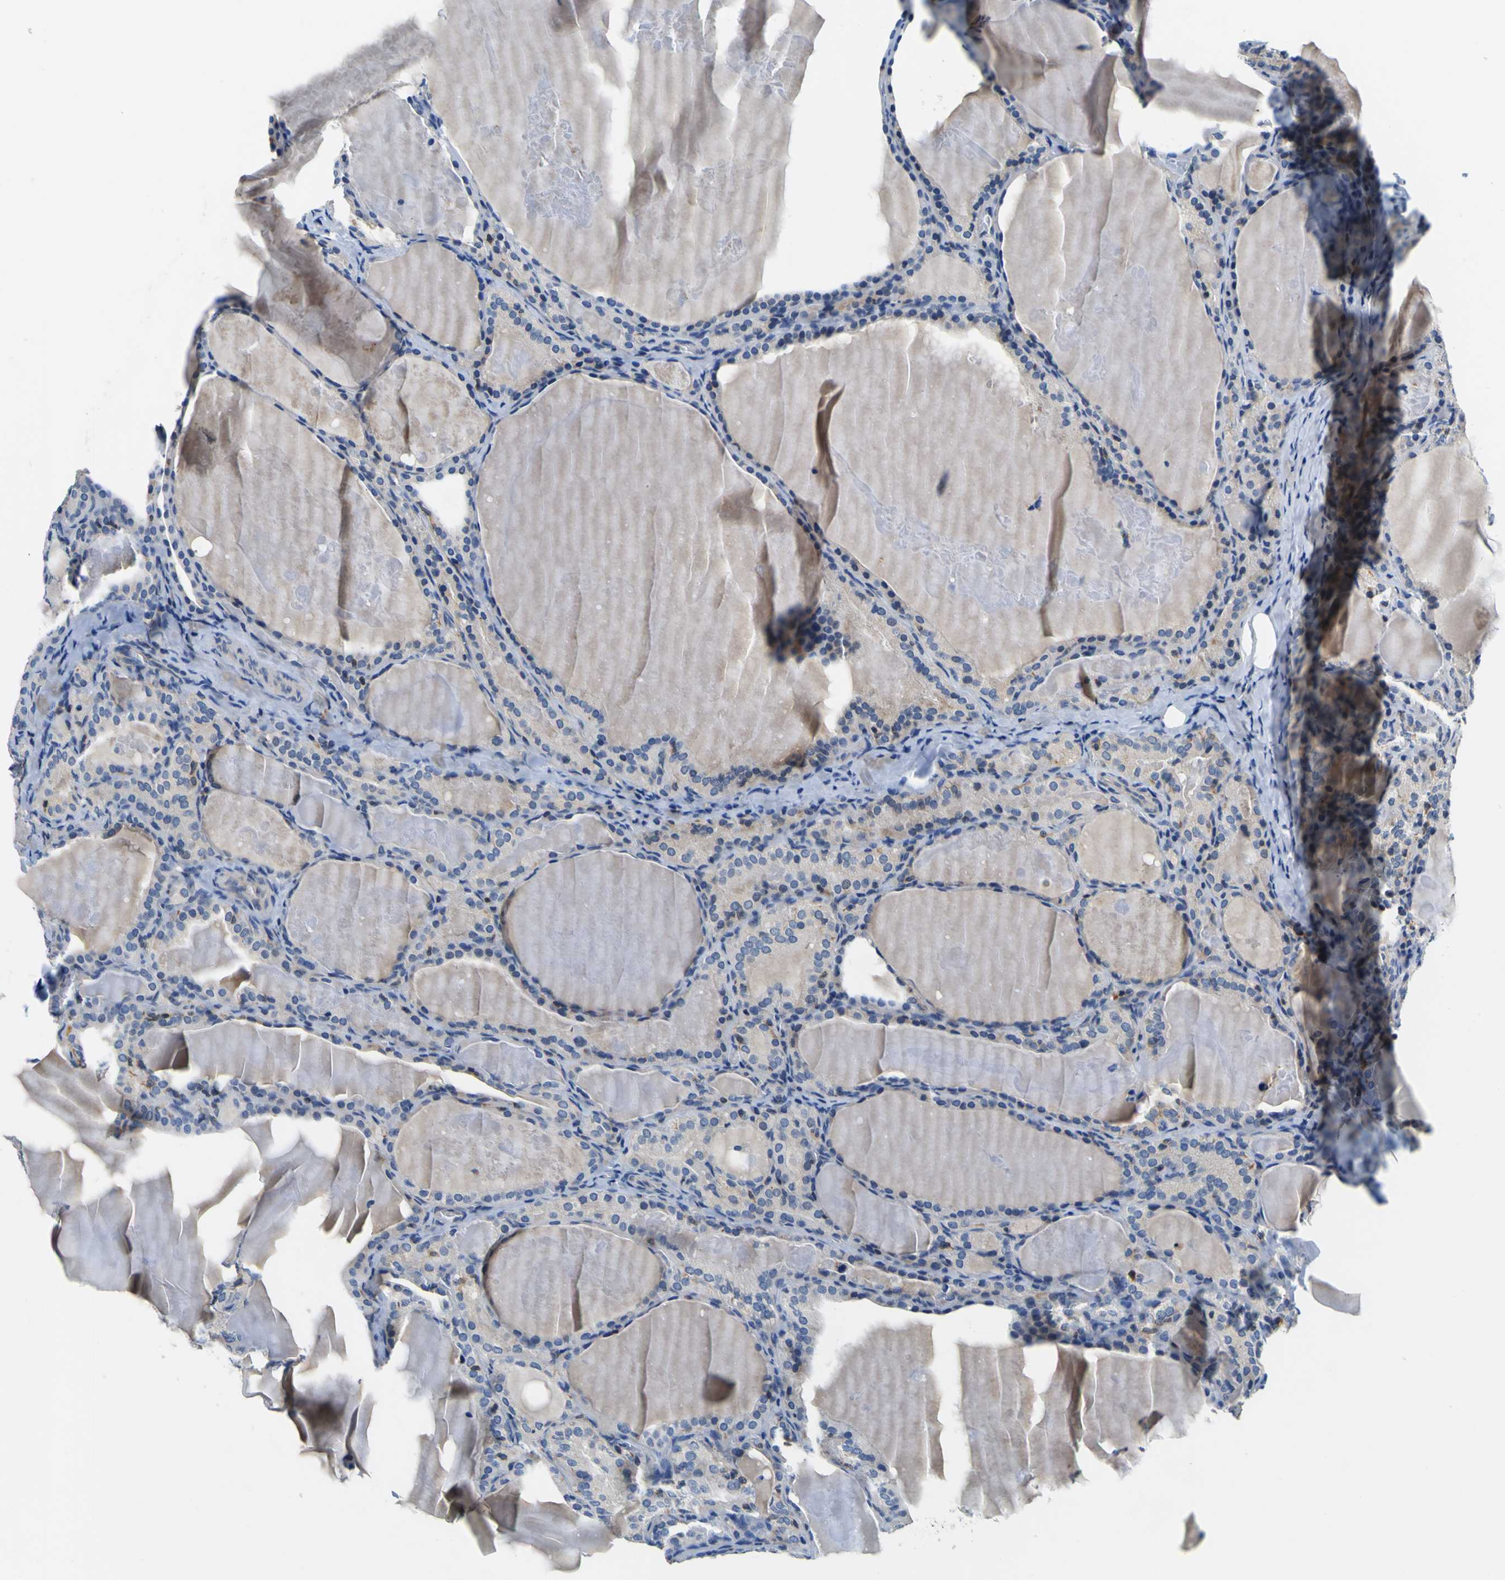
{"staining": {"intensity": "weak", "quantity": ">75%", "location": "cytoplasmic/membranous"}, "tissue": "thyroid cancer", "cell_type": "Tumor cells", "image_type": "cancer", "snomed": [{"axis": "morphology", "description": "Papillary adenocarcinoma, NOS"}, {"axis": "topography", "description": "Thyroid gland"}], "caption": "Human thyroid papillary adenocarcinoma stained for a protein (brown) displays weak cytoplasmic/membranous positive positivity in about >75% of tumor cells.", "gene": "TNIK", "patient": {"sex": "female", "age": 42}}